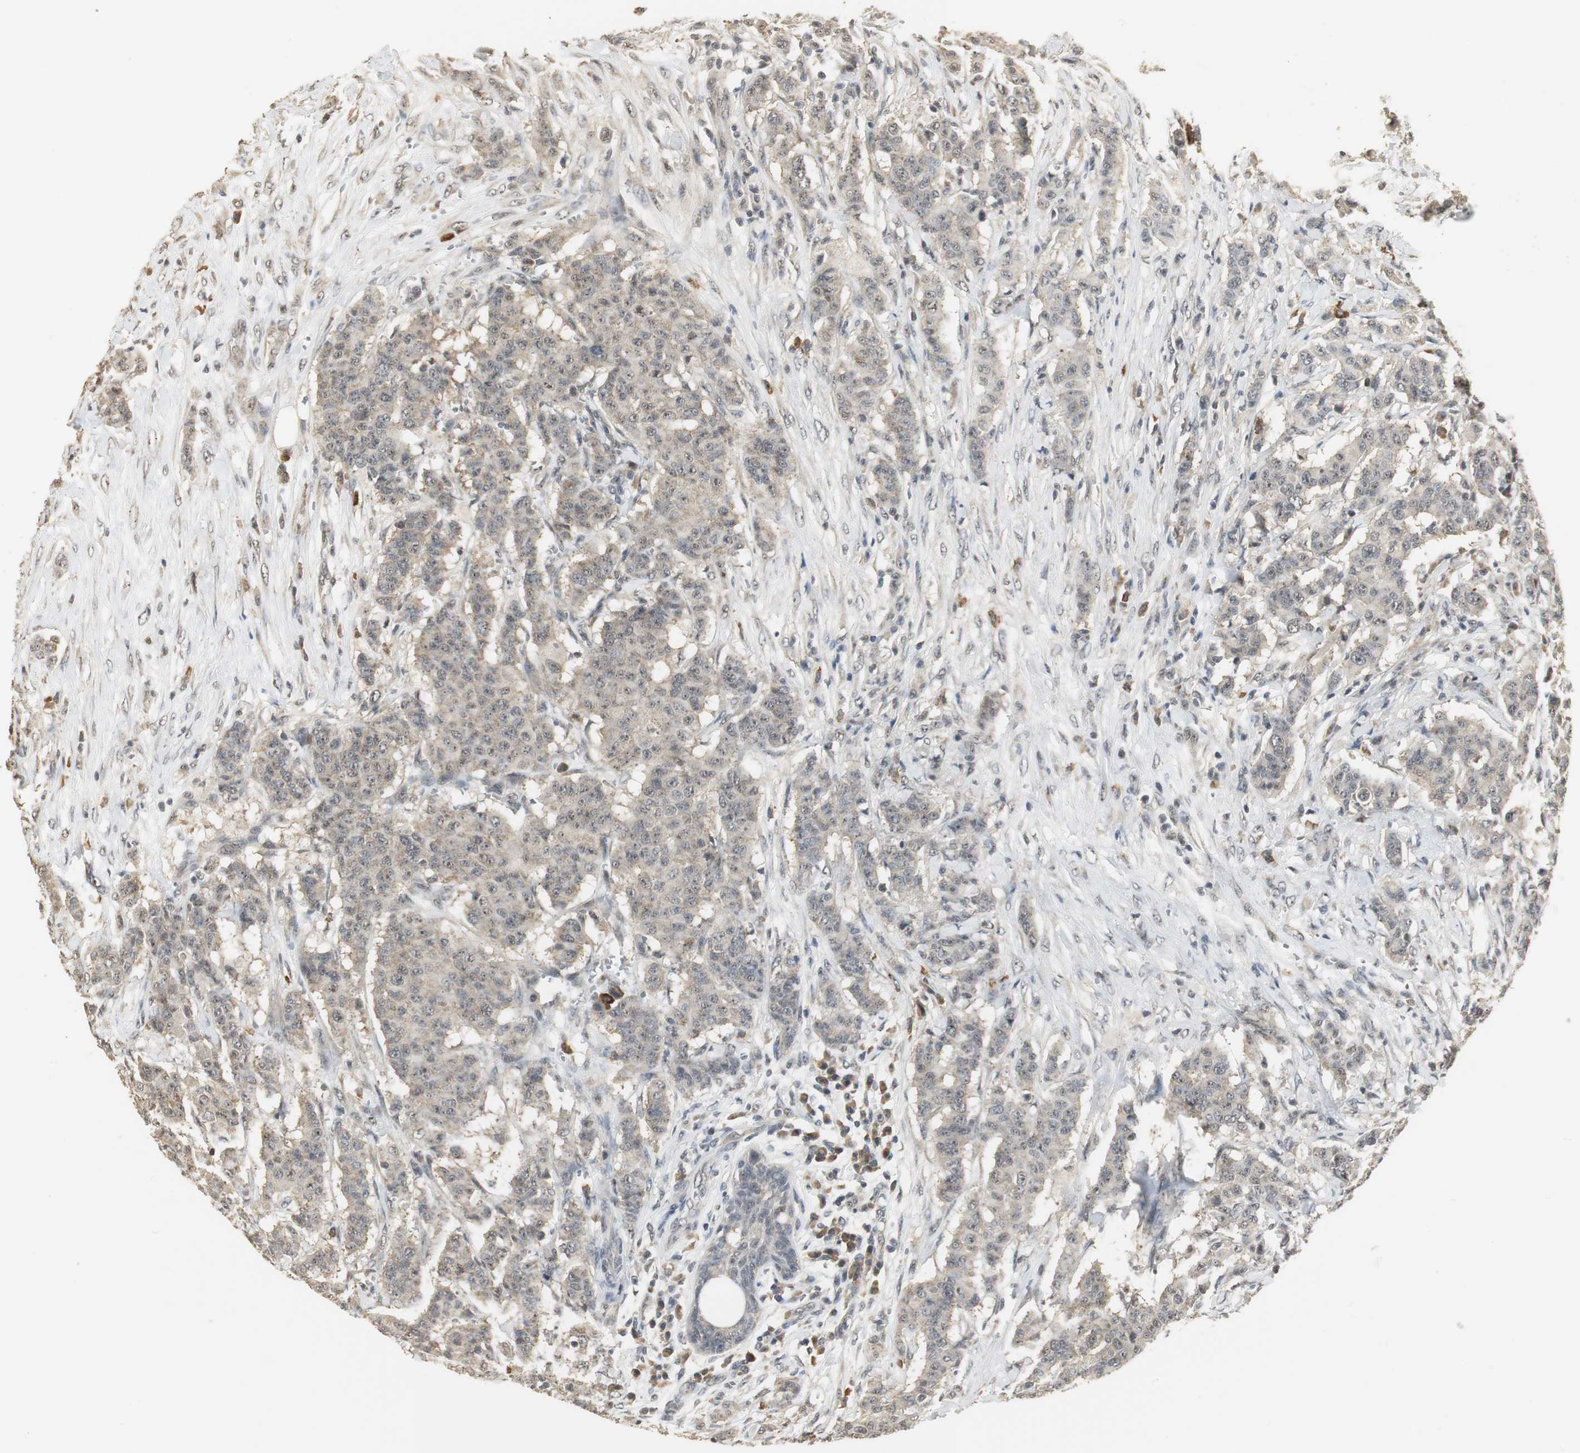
{"staining": {"intensity": "weak", "quantity": "25%-75%", "location": "cytoplasmic/membranous,nuclear"}, "tissue": "breast cancer", "cell_type": "Tumor cells", "image_type": "cancer", "snomed": [{"axis": "morphology", "description": "Duct carcinoma"}, {"axis": "topography", "description": "Breast"}], "caption": "Protein analysis of breast cancer (invasive ductal carcinoma) tissue shows weak cytoplasmic/membranous and nuclear expression in approximately 25%-75% of tumor cells.", "gene": "ELOA", "patient": {"sex": "female", "age": 40}}